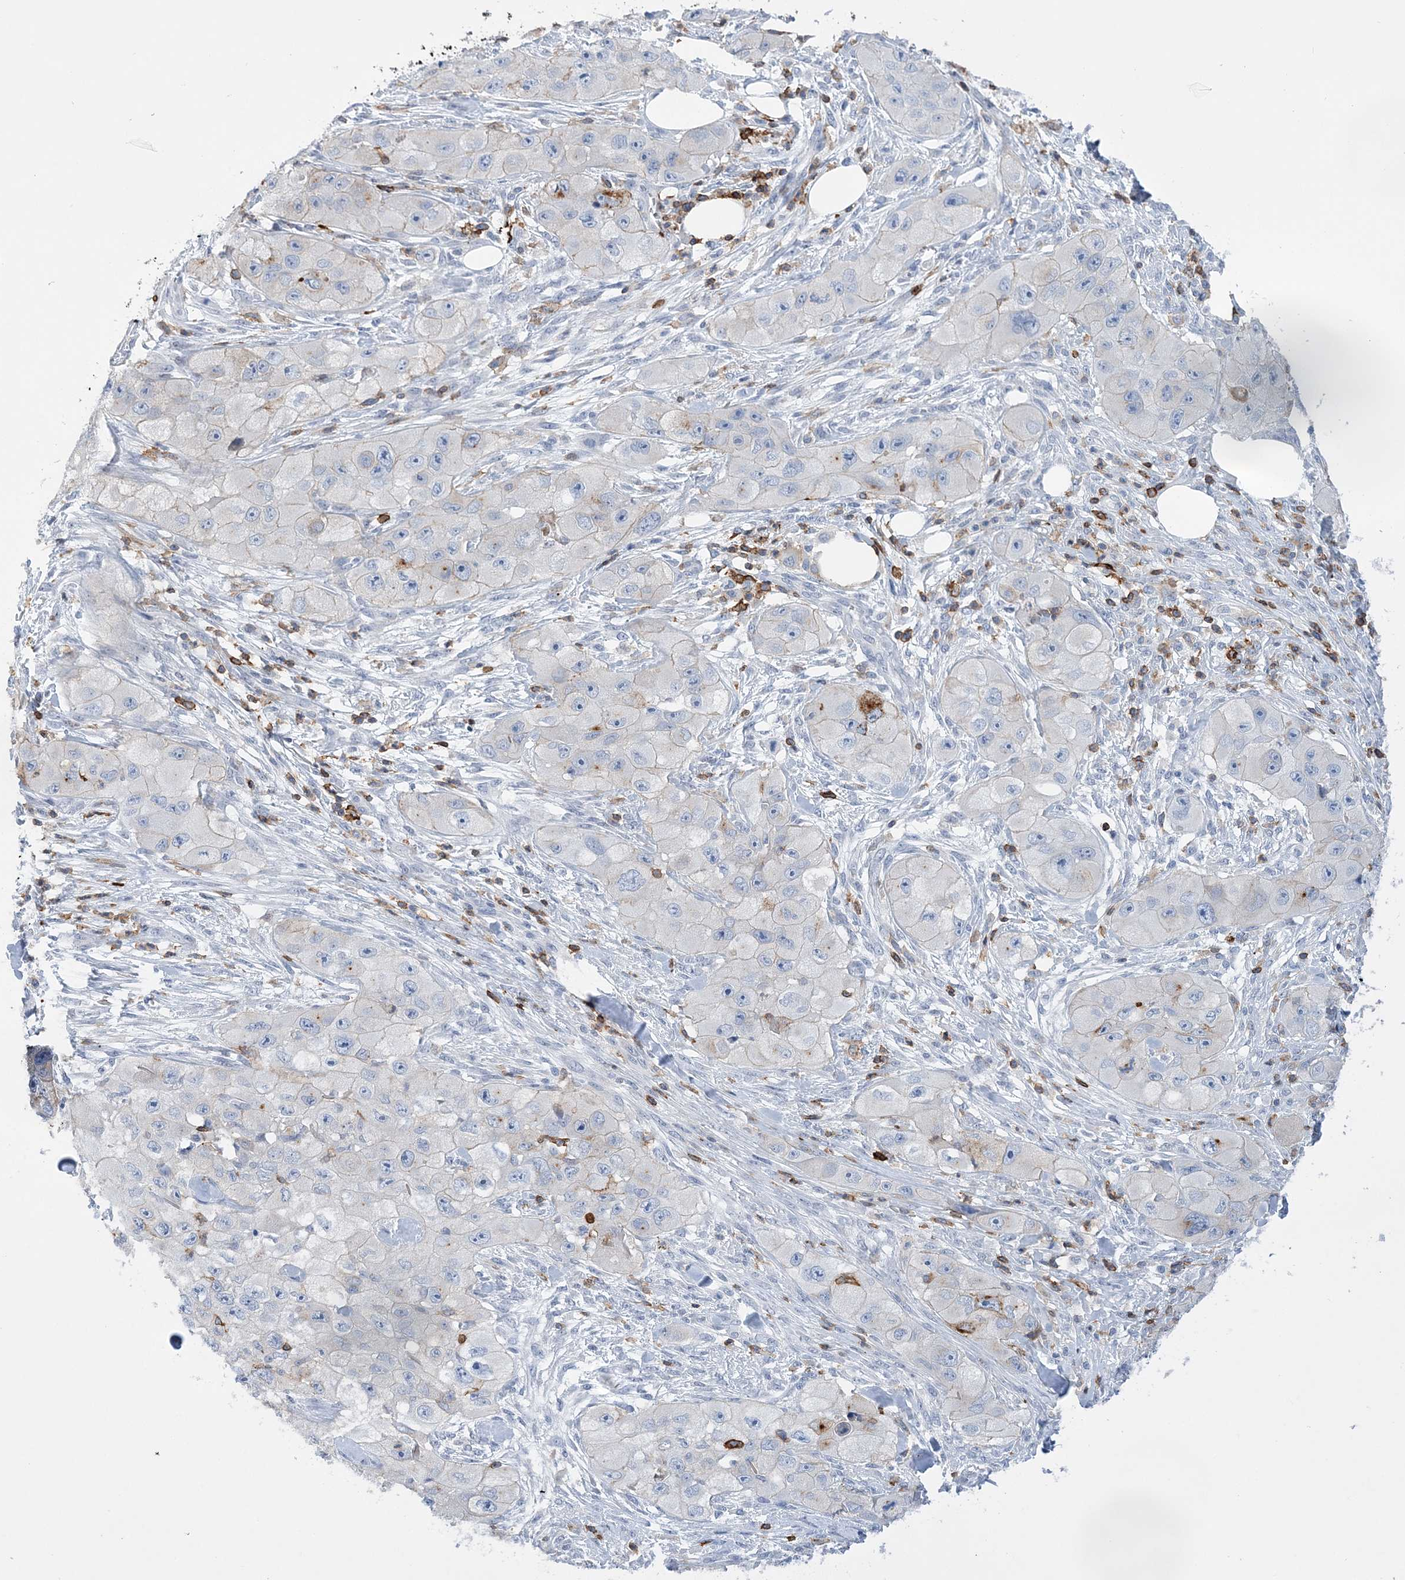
{"staining": {"intensity": "negative", "quantity": "none", "location": "none"}, "tissue": "skin cancer", "cell_type": "Tumor cells", "image_type": "cancer", "snomed": [{"axis": "morphology", "description": "Squamous cell carcinoma, NOS"}, {"axis": "topography", "description": "Skin"}, {"axis": "topography", "description": "Subcutis"}], "caption": "A high-resolution micrograph shows IHC staining of skin cancer, which exhibits no significant staining in tumor cells.", "gene": "PRMT9", "patient": {"sex": "male", "age": 73}}